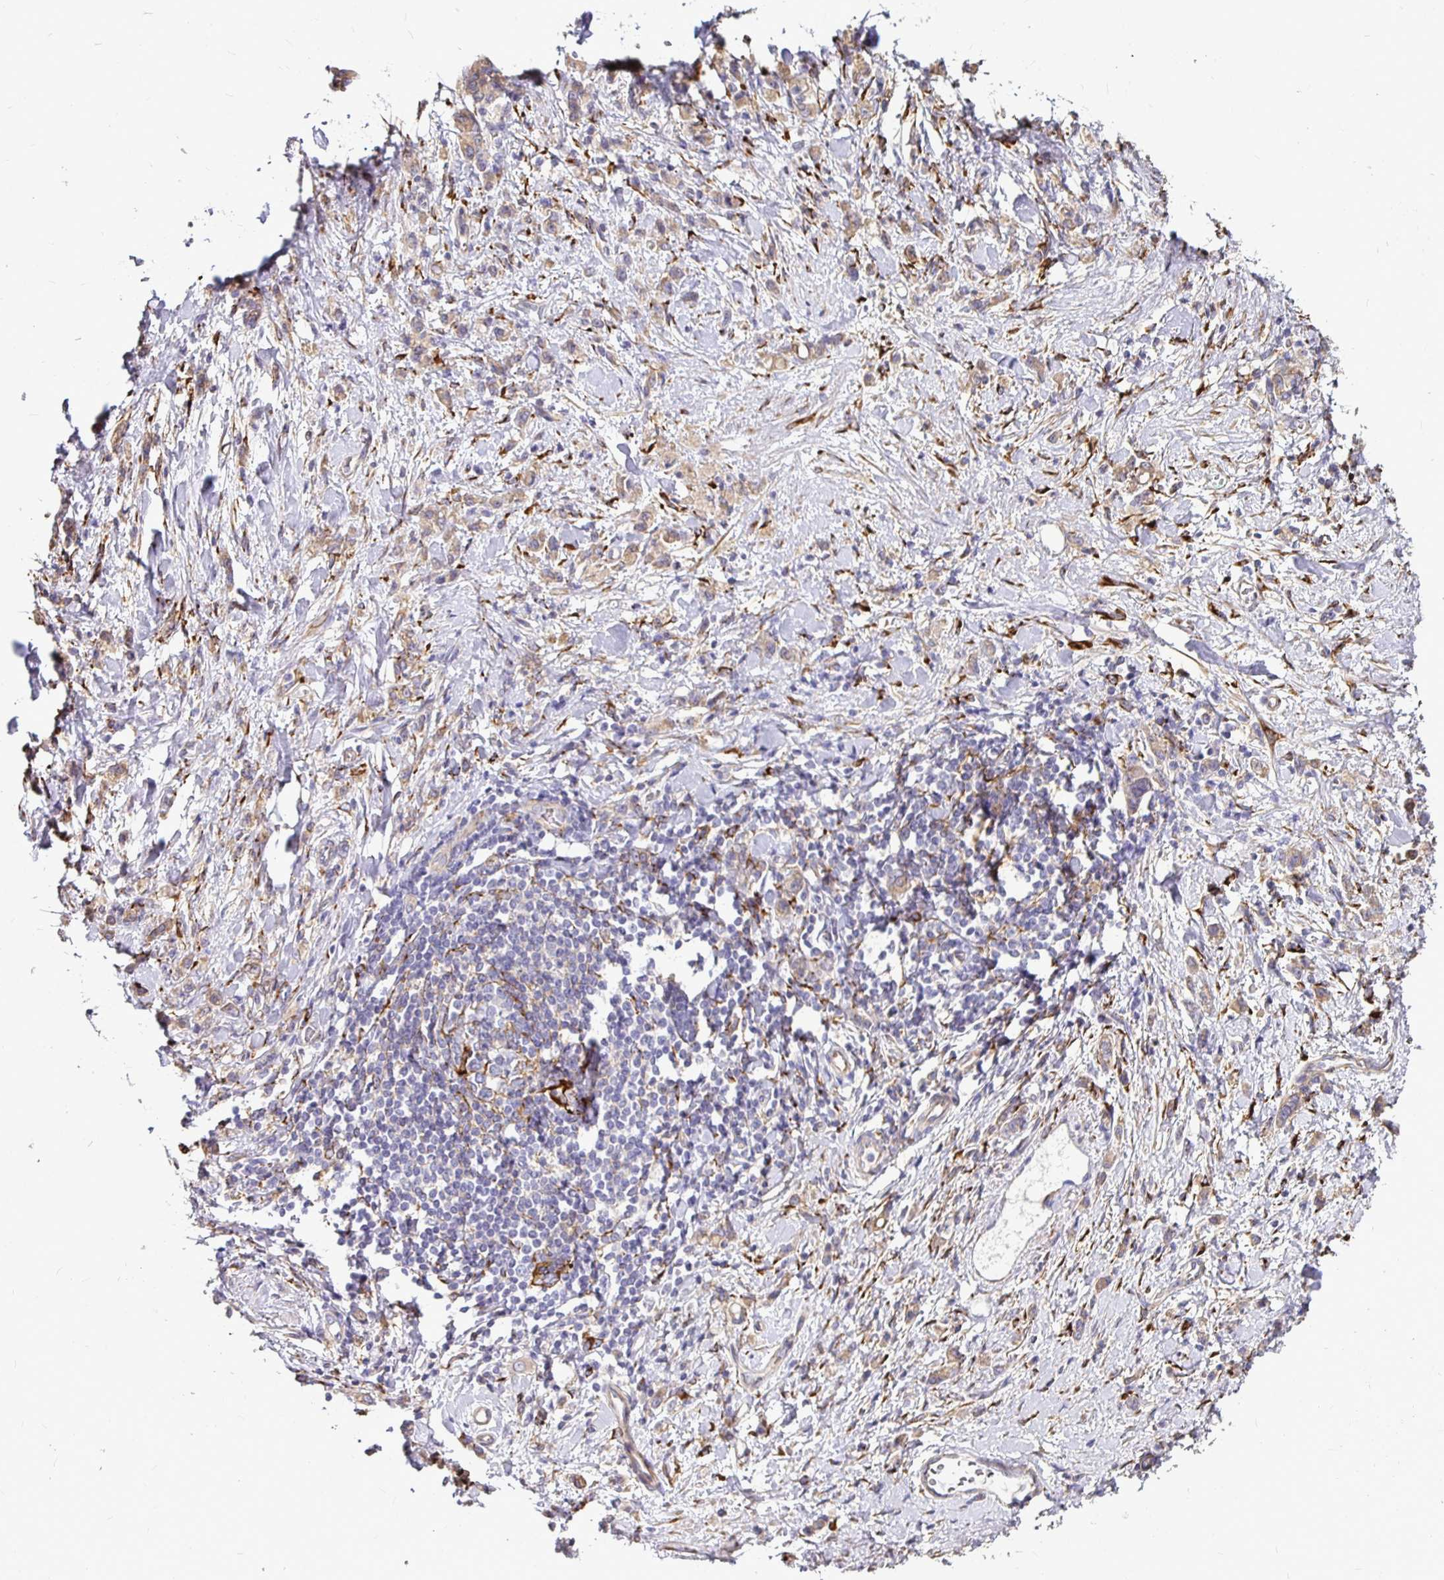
{"staining": {"intensity": "moderate", "quantity": ">75%", "location": "cytoplasmic/membranous"}, "tissue": "stomach cancer", "cell_type": "Tumor cells", "image_type": "cancer", "snomed": [{"axis": "morphology", "description": "Adenocarcinoma, NOS"}, {"axis": "topography", "description": "Stomach"}], "caption": "Tumor cells reveal medium levels of moderate cytoplasmic/membranous staining in approximately >75% of cells in human adenocarcinoma (stomach). Using DAB (3,3'-diaminobenzidine) (brown) and hematoxylin (blue) stains, captured at high magnification using brightfield microscopy.", "gene": "P4HA2", "patient": {"sex": "male", "age": 77}}